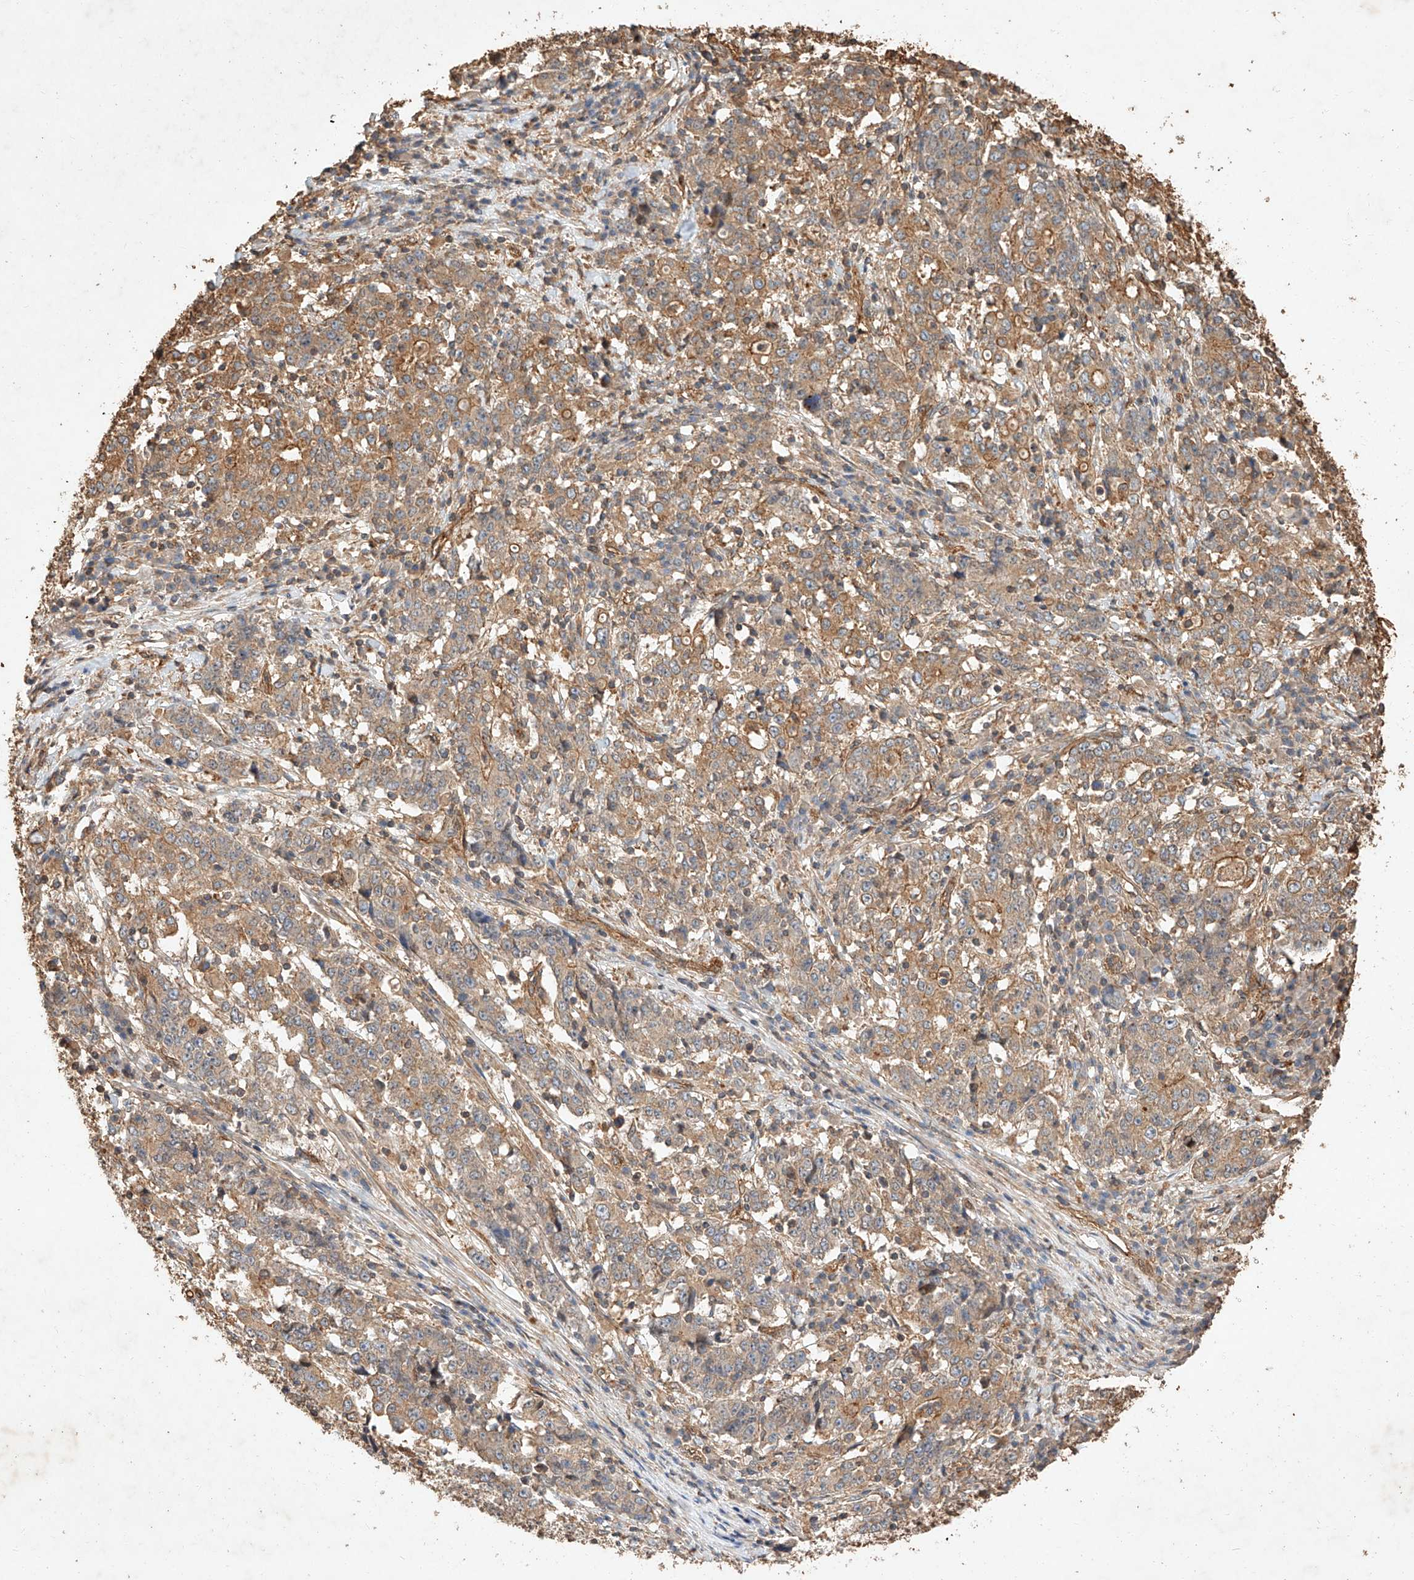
{"staining": {"intensity": "moderate", "quantity": ">75%", "location": "cytoplasmic/membranous"}, "tissue": "stomach cancer", "cell_type": "Tumor cells", "image_type": "cancer", "snomed": [{"axis": "morphology", "description": "Adenocarcinoma, NOS"}, {"axis": "topography", "description": "Stomach"}], "caption": "A photomicrograph of human stomach cancer (adenocarcinoma) stained for a protein exhibits moderate cytoplasmic/membranous brown staining in tumor cells. Nuclei are stained in blue.", "gene": "GHDC", "patient": {"sex": "male", "age": 59}}